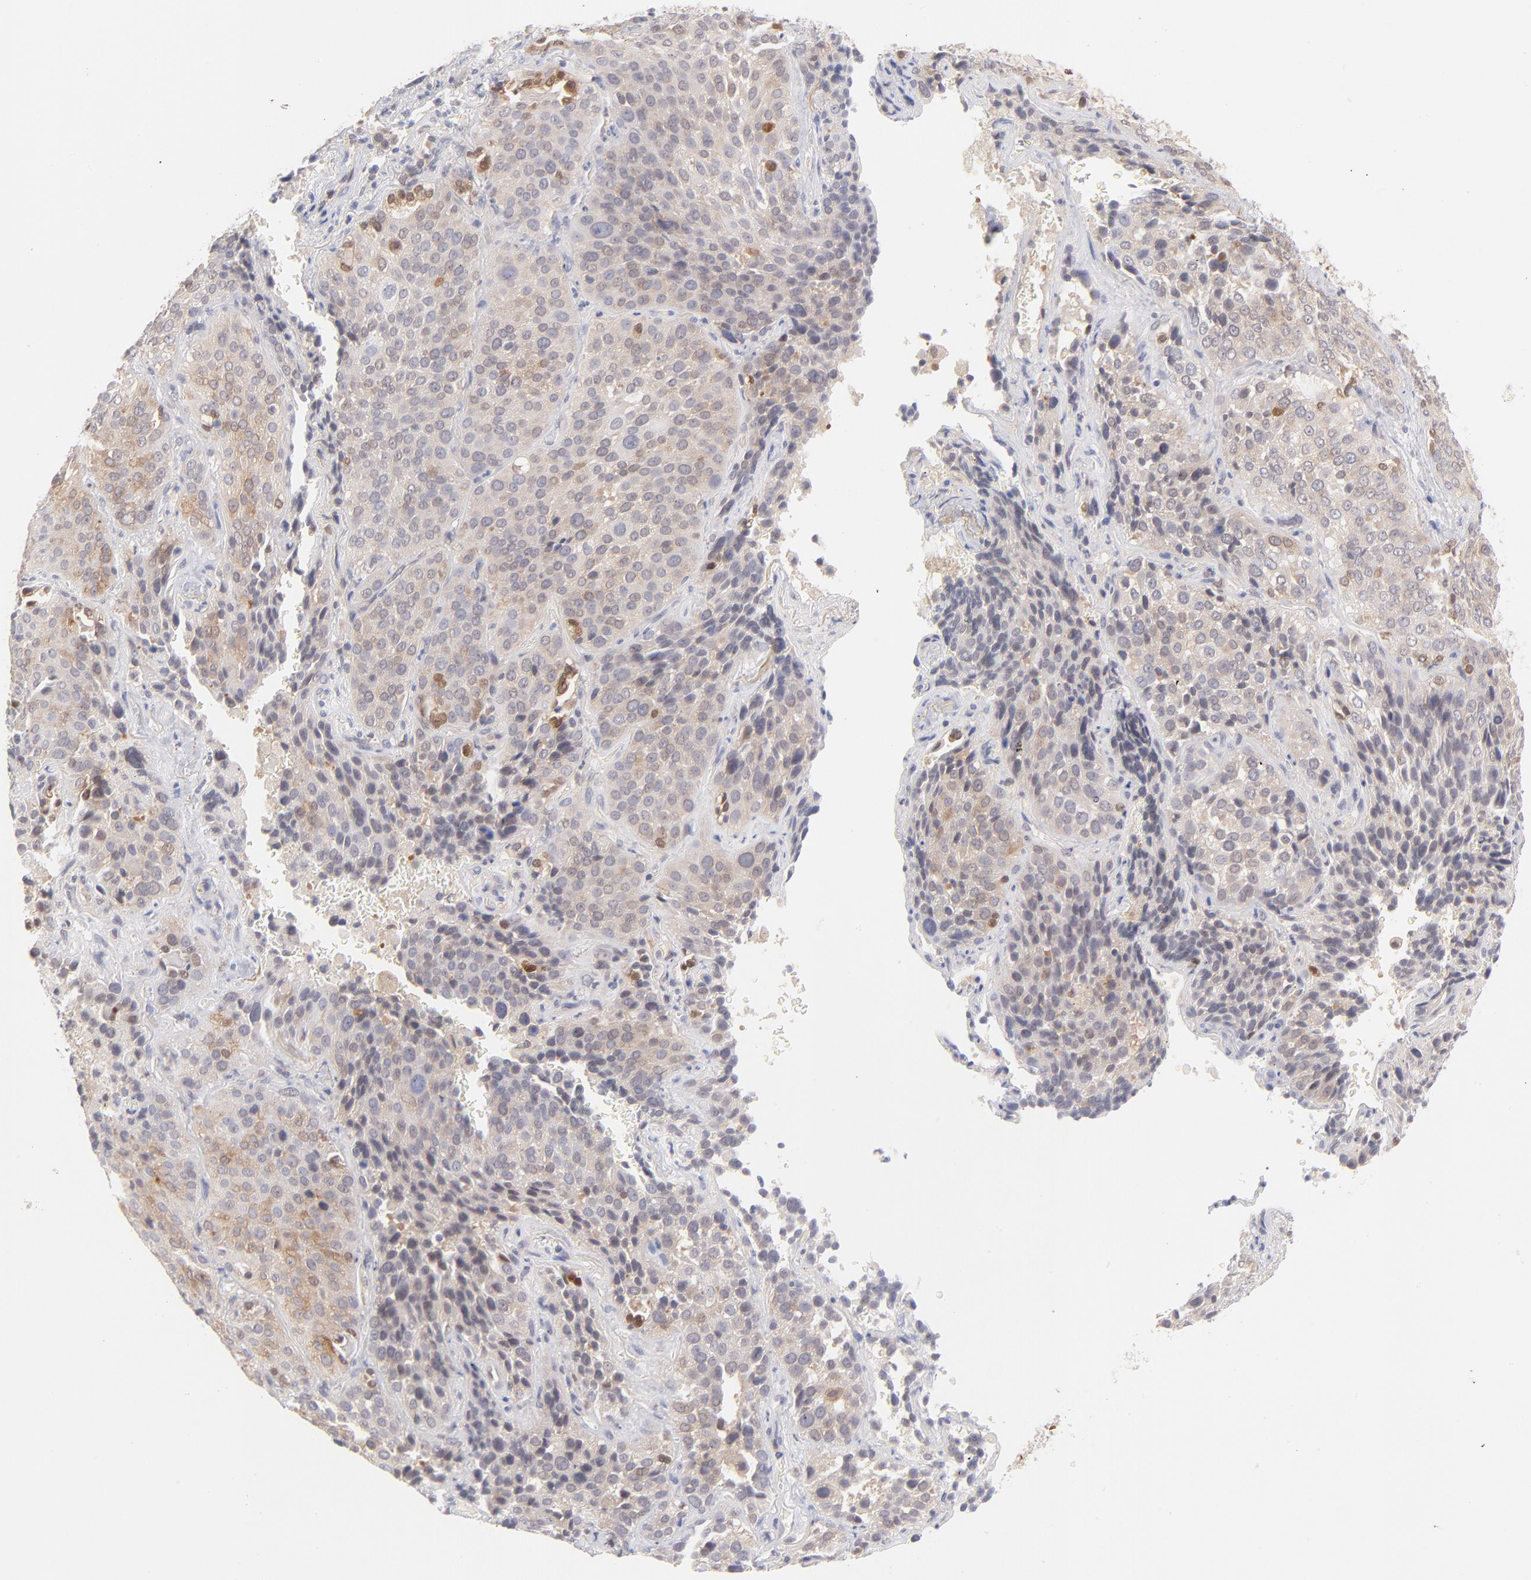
{"staining": {"intensity": "weak", "quantity": "25%-75%", "location": "cytoplasmic/membranous,nuclear"}, "tissue": "lung cancer", "cell_type": "Tumor cells", "image_type": "cancer", "snomed": [{"axis": "morphology", "description": "Squamous cell carcinoma, NOS"}, {"axis": "topography", "description": "Lung"}], "caption": "Lung squamous cell carcinoma tissue displays weak cytoplasmic/membranous and nuclear positivity in about 25%-75% of tumor cells The staining is performed using DAB brown chromogen to label protein expression. The nuclei are counter-stained blue using hematoxylin.", "gene": "CASP6", "patient": {"sex": "male", "age": 54}}